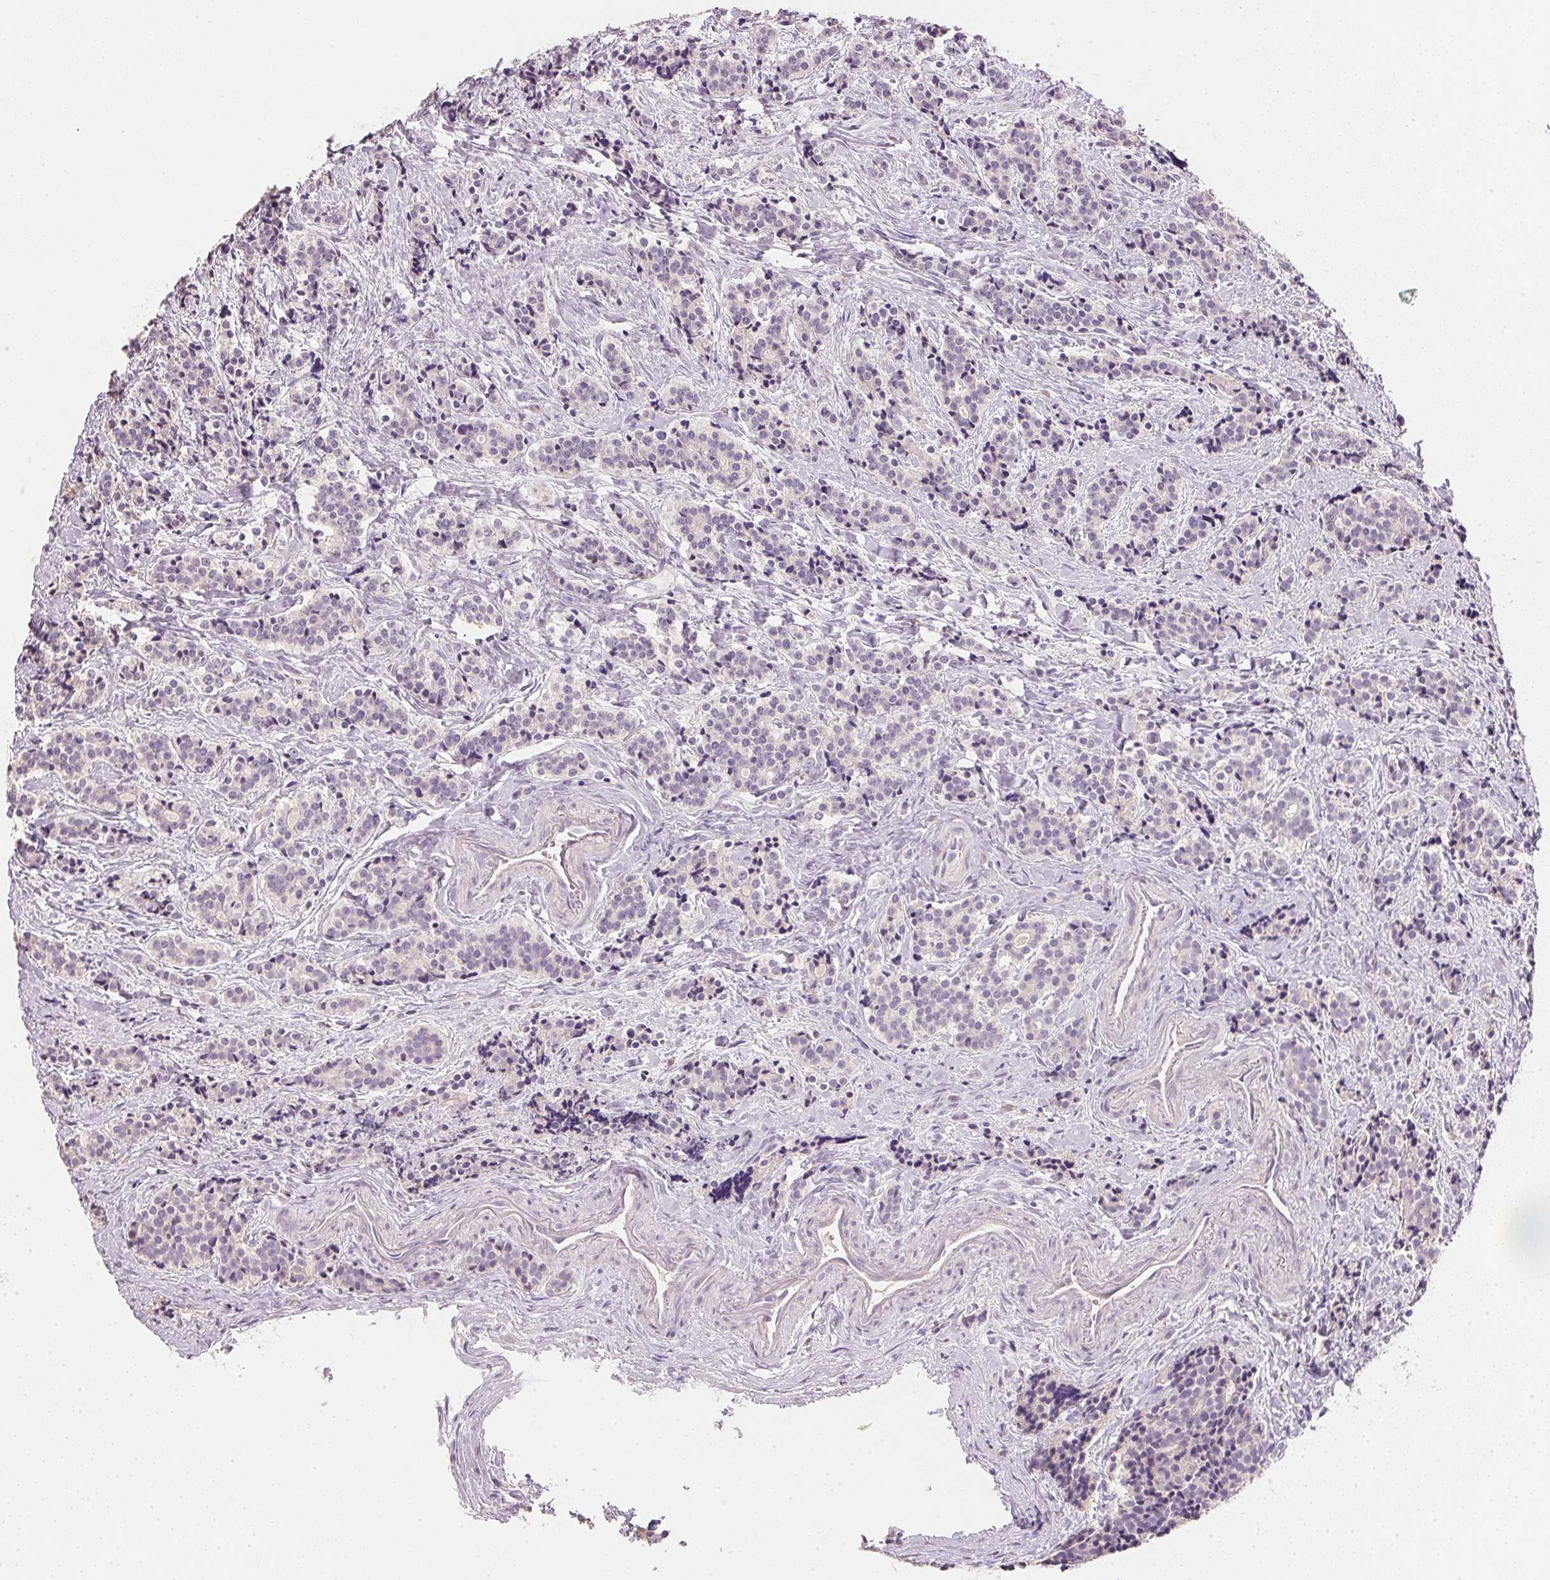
{"staining": {"intensity": "negative", "quantity": "none", "location": "none"}, "tissue": "carcinoid", "cell_type": "Tumor cells", "image_type": "cancer", "snomed": [{"axis": "morphology", "description": "Carcinoid, malignant, NOS"}, {"axis": "topography", "description": "Small intestine"}], "caption": "The IHC photomicrograph has no significant positivity in tumor cells of carcinoid tissue.", "gene": "DHCR24", "patient": {"sex": "female", "age": 73}}